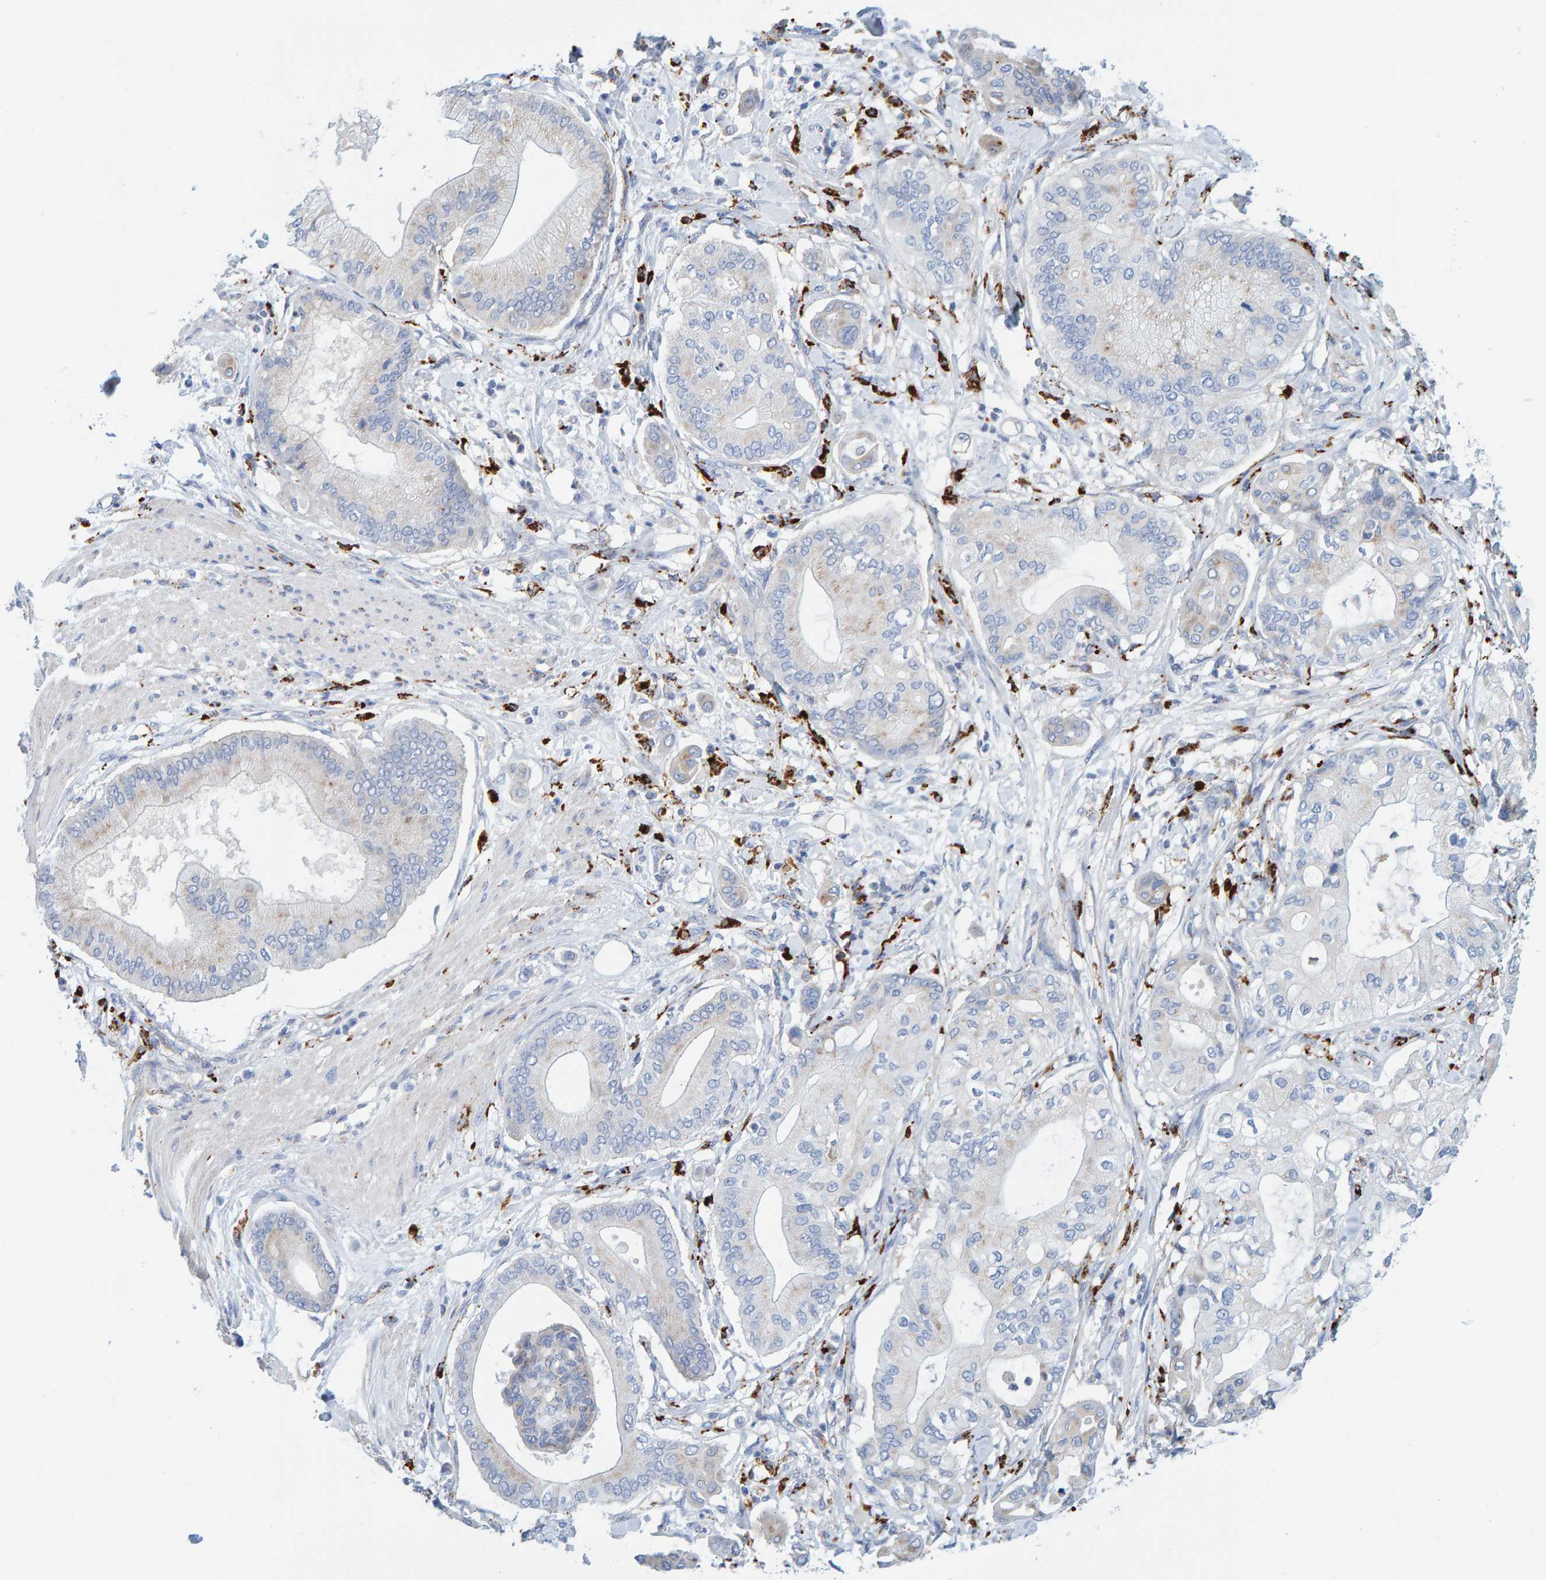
{"staining": {"intensity": "negative", "quantity": "none", "location": "none"}, "tissue": "pancreatic cancer", "cell_type": "Tumor cells", "image_type": "cancer", "snomed": [{"axis": "morphology", "description": "Adenocarcinoma, NOS"}, {"axis": "morphology", "description": "Adenocarcinoma, metastatic, NOS"}, {"axis": "topography", "description": "Lymph node"}, {"axis": "topography", "description": "Pancreas"}, {"axis": "topography", "description": "Duodenum"}], "caption": "An immunohistochemistry histopathology image of pancreatic cancer (metastatic adenocarcinoma) is shown. There is no staining in tumor cells of pancreatic cancer (metastatic adenocarcinoma).", "gene": "BIN3", "patient": {"sex": "female", "age": 64}}